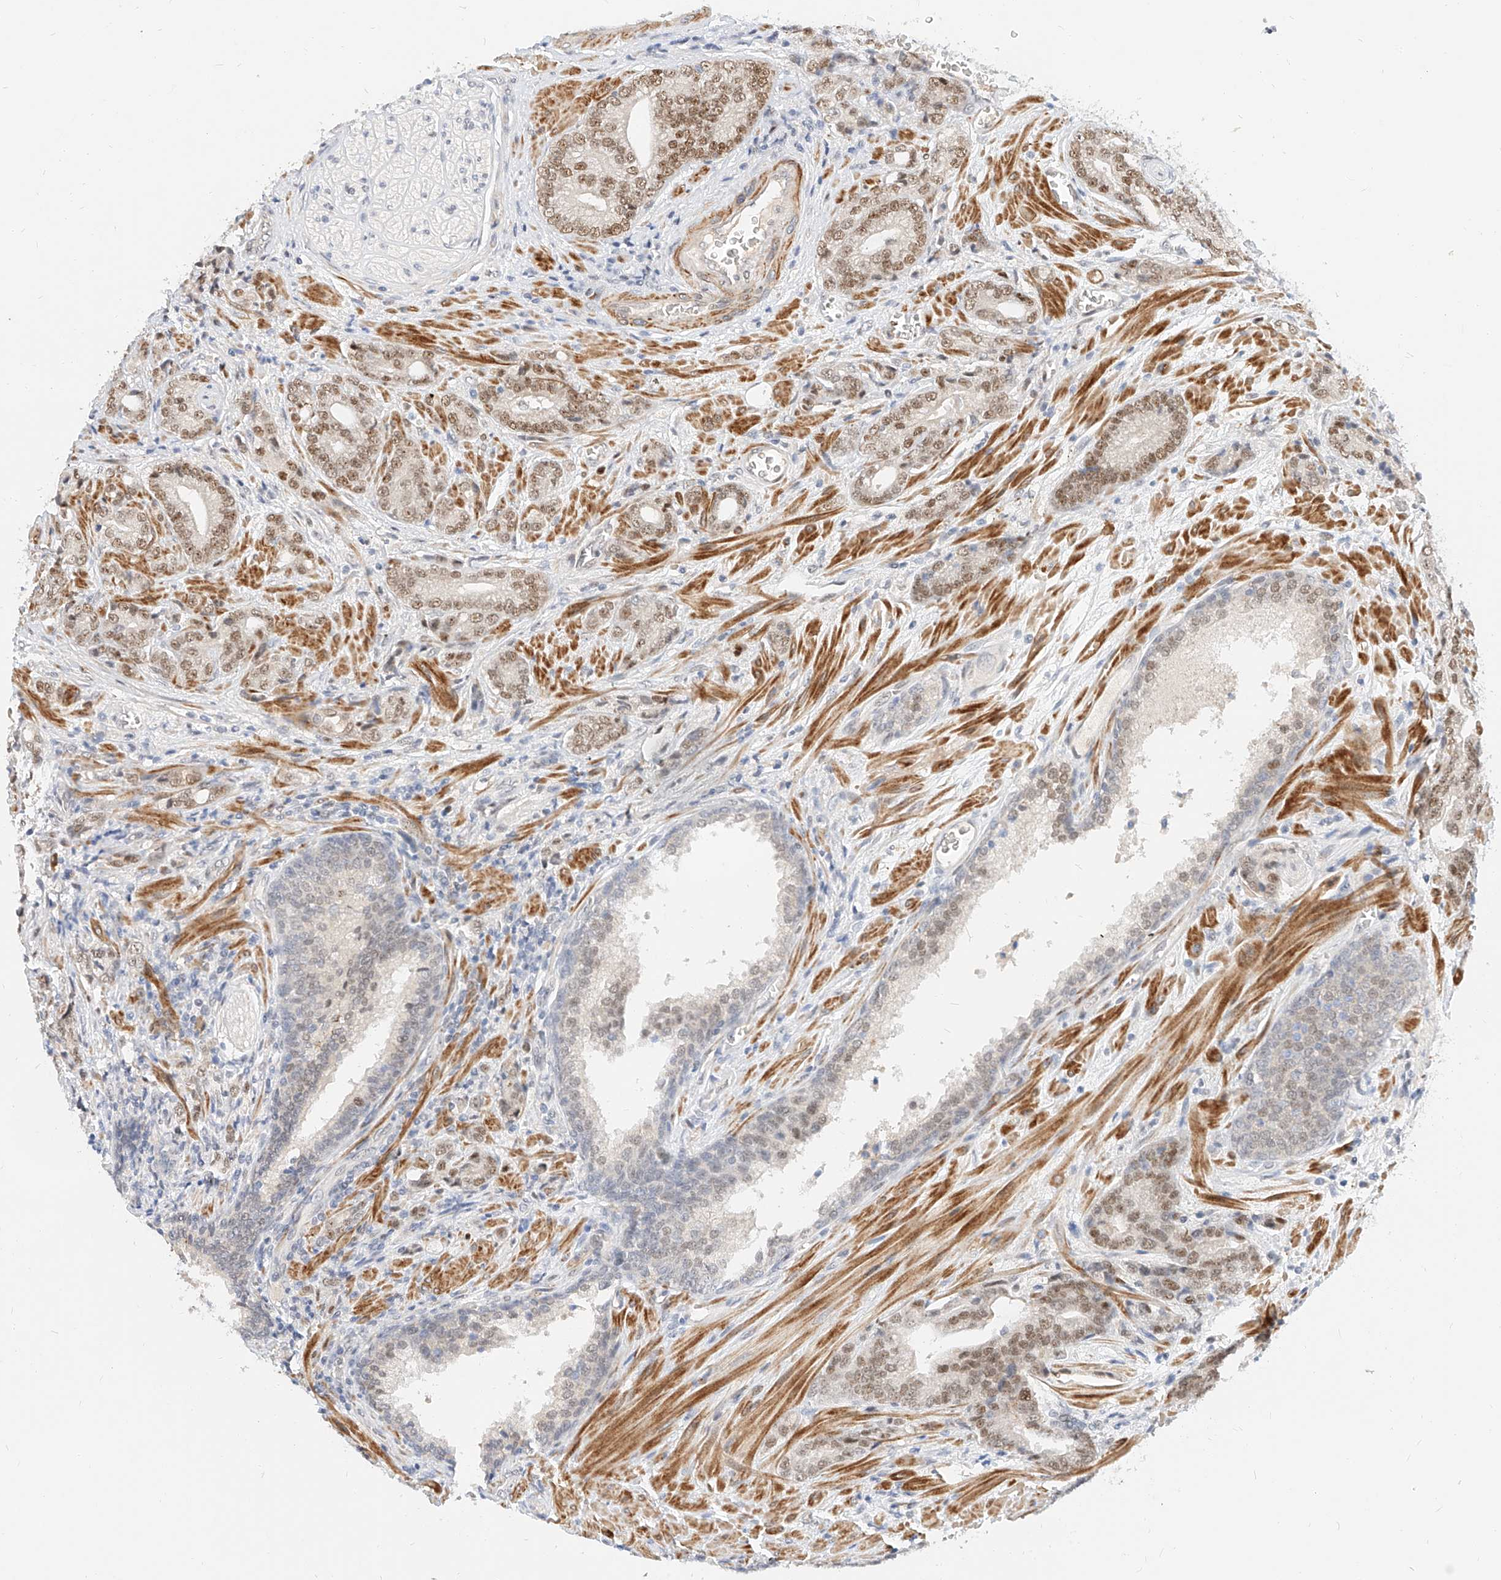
{"staining": {"intensity": "moderate", "quantity": ">75%", "location": "nuclear"}, "tissue": "prostate cancer", "cell_type": "Tumor cells", "image_type": "cancer", "snomed": [{"axis": "morphology", "description": "Adenocarcinoma, High grade"}, {"axis": "topography", "description": "Prostate"}], "caption": "Moderate nuclear protein staining is appreciated in approximately >75% of tumor cells in prostate cancer. The protein is shown in brown color, while the nuclei are stained blue.", "gene": "CBX8", "patient": {"sex": "male", "age": 57}}